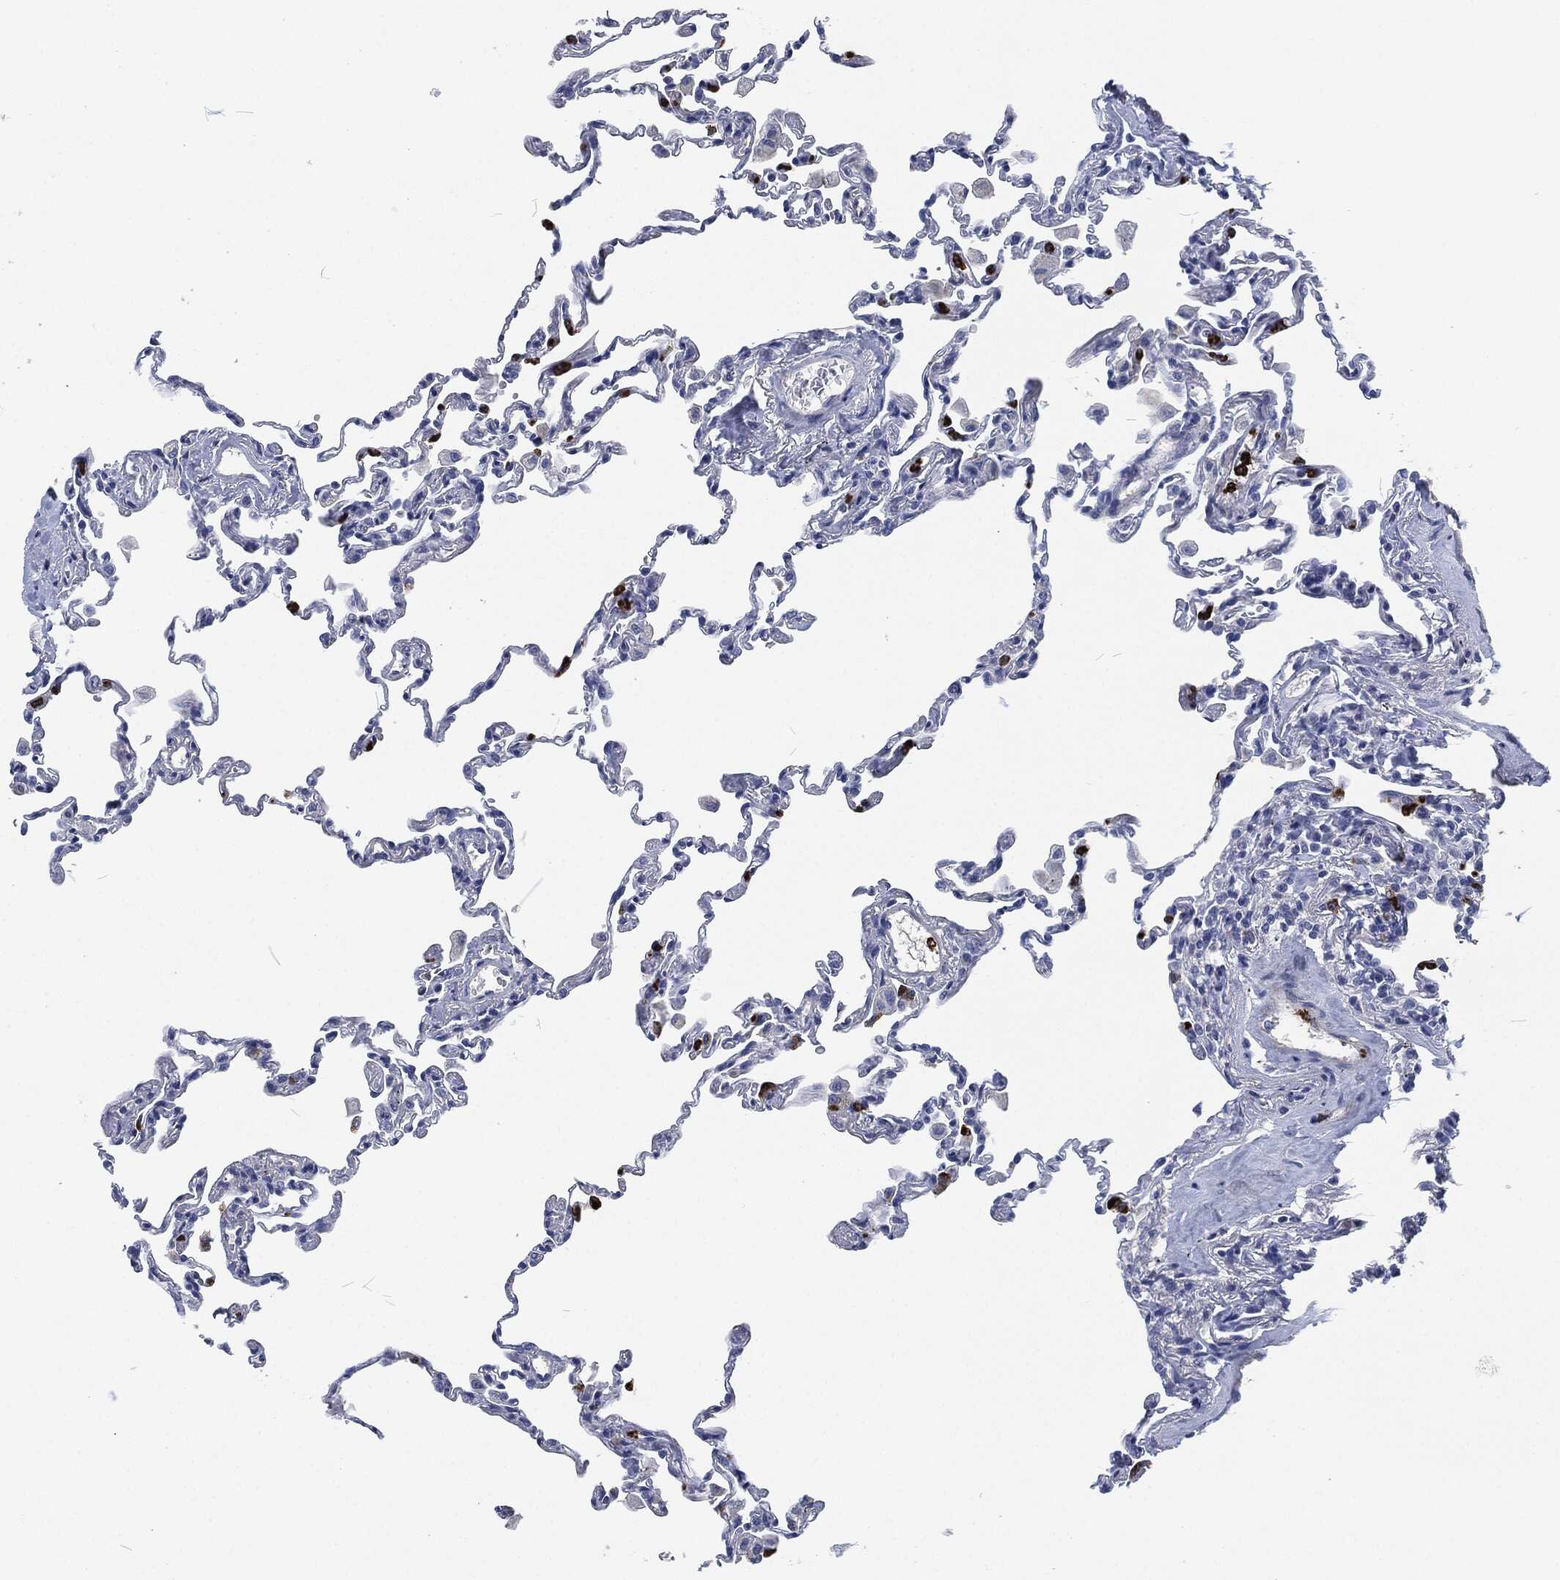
{"staining": {"intensity": "negative", "quantity": "none", "location": "none"}, "tissue": "lung", "cell_type": "Alveolar cells", "image_type": "normal", "snomed": [{"axis": "morphology", "description": "Normal tissue, NOS"}, {"axis": "topography", "description": "Lung"}], "caption": "Protein analysis of unremarkable lung shows no significant positivity in alveolar cells. The staining was performed using DAB to visualize the protein expression in brown, while the nuclei were stained in blue with hematoxylin (Magnification: 20x).", "gene": "MPO", "patient": {"sex": "female", "age": 57}}